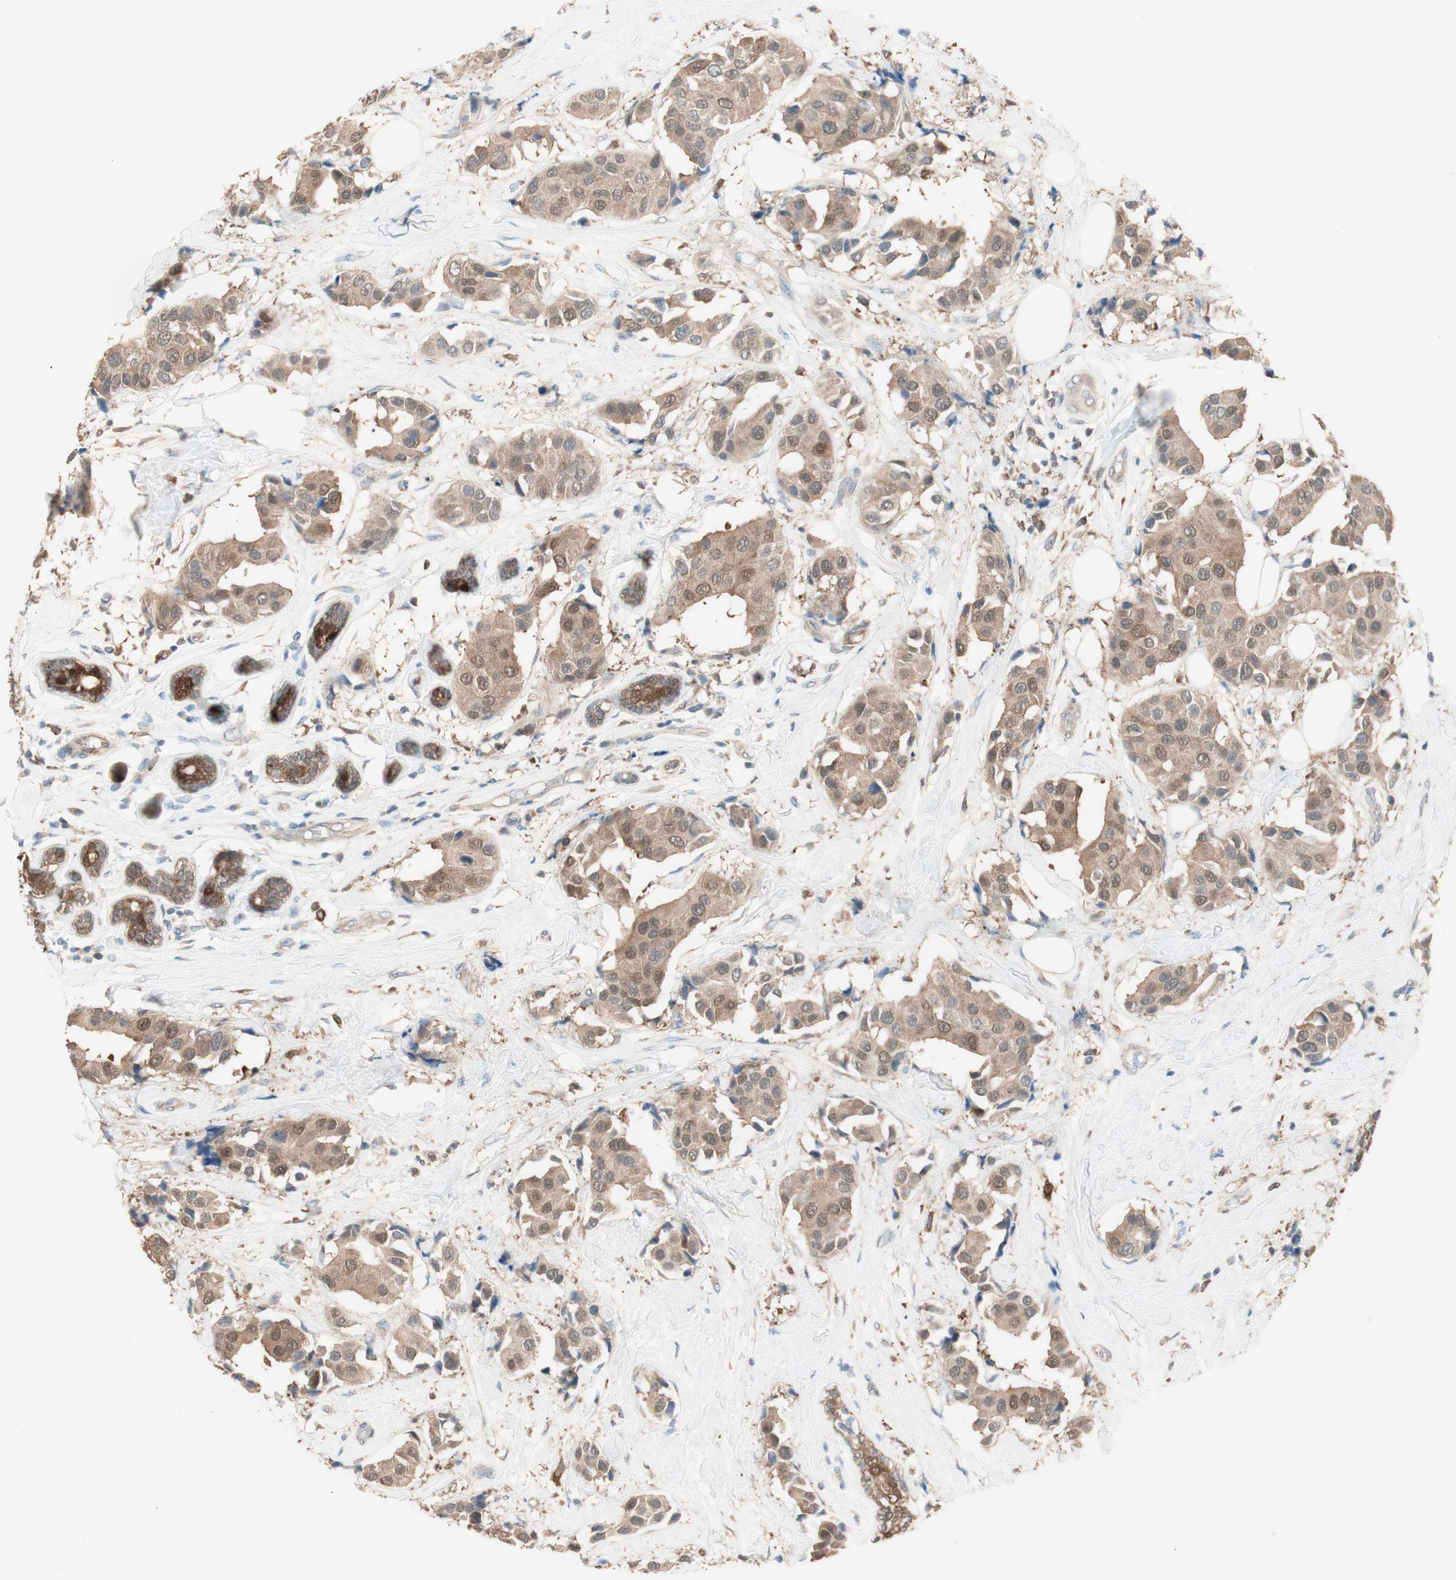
{"staining": {"intensity": "weak", "quantity": ">75%", "location": "cytoplasmic/membranous"}, "tissue": "breast cancer", "cell_type": "Tumor cells", "image_type": "cancer", "snomed": [{"axis": "morphology", "description": "Normal tissue, NOS"}, {"axis": "morphology", "description": "Duct carcinoma"}, {"axis": "topography", "description": "Breast"}], "caption": "IHC (DAB (3,3'-diaminobenzidine)) staining of human breast cancer (intraductal carcinoma) reveals weak cytoplasmic/membranous protein expression in about >75% of tumor cells.", "gene": "COMT", "patient": {"sex": "female", "age": 39}}